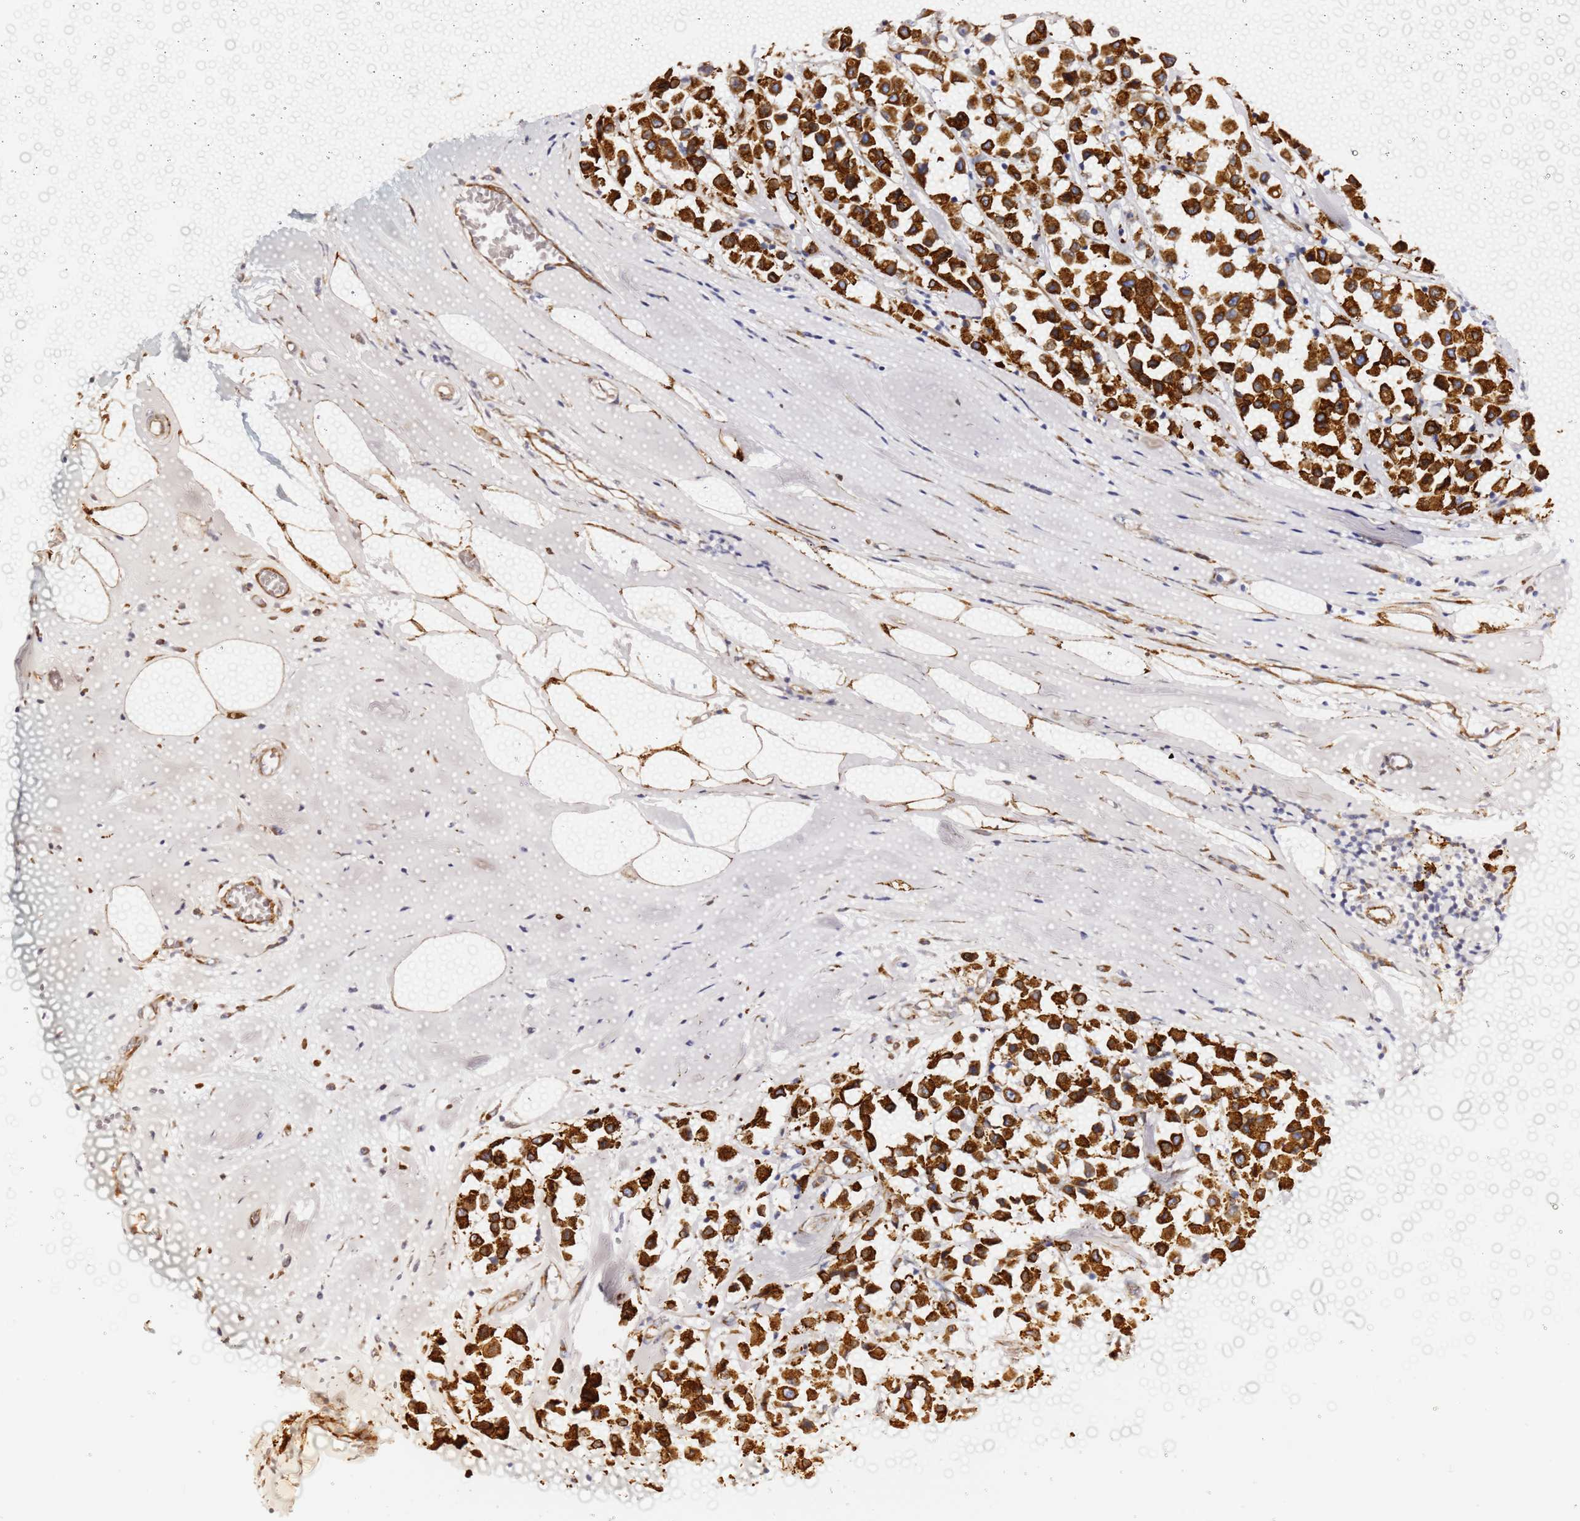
{"staining": {"intensity": "strong", "quantity": ">75%", "location": "cytoplasmic/membranous"}, "tissue": "breast cancer", "cell_type": "Tumor cells", "image_type": "cancer", "snomed": [{"axis": "morphology", "description": "Duct carcinoma"}, {"axis": "topography", "description": "Breast"}], "caption": "Breast invasive ductal carcinoma stained with immunohistochemistry (IHC) demonstrates strong cytoplasmic/membranous positivity in about >75% of tumor cells.", "gene": "GDAP2", "patient": {"sex": "female", "age": 61}}